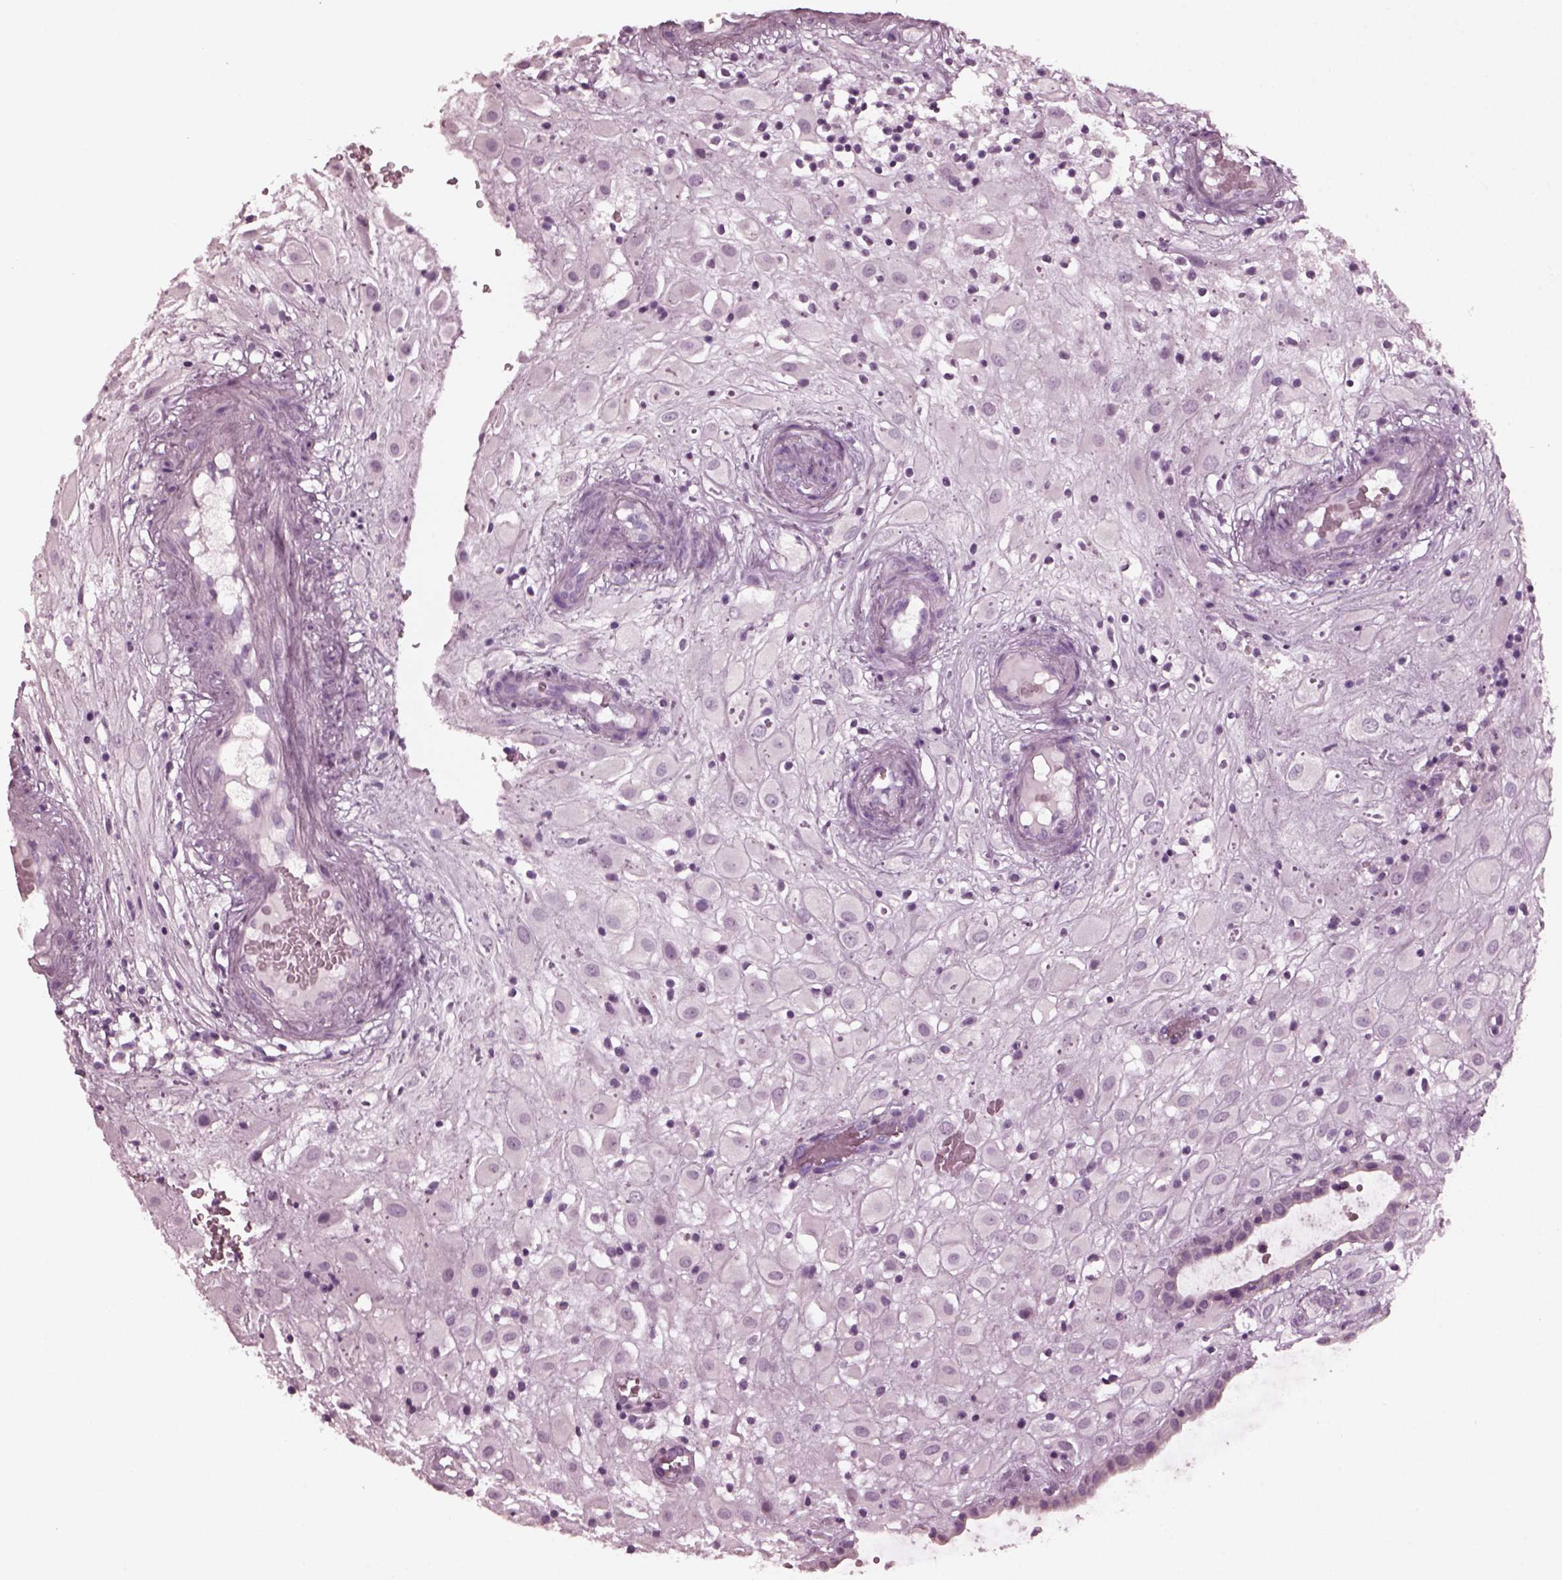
{"staining": {"intensity": "negative", "quantity": "none", "location": "none"}, "tissue": "placenta", "cell_type": "Decidual cells", "image_type": "normal", "snomed": [{"axis": "morphology", "description": "Normal tissue, NOS"}, {"axis": "topography", "description": "Placenta"}], "caption": "High power microscopy image of an immunohistochemistry (IHC) photomicrograph of benign placenta, revealing no significant staining in decidual cells.", "gene": "GRM6", "patient": {"sex": "female", "age": 24}}